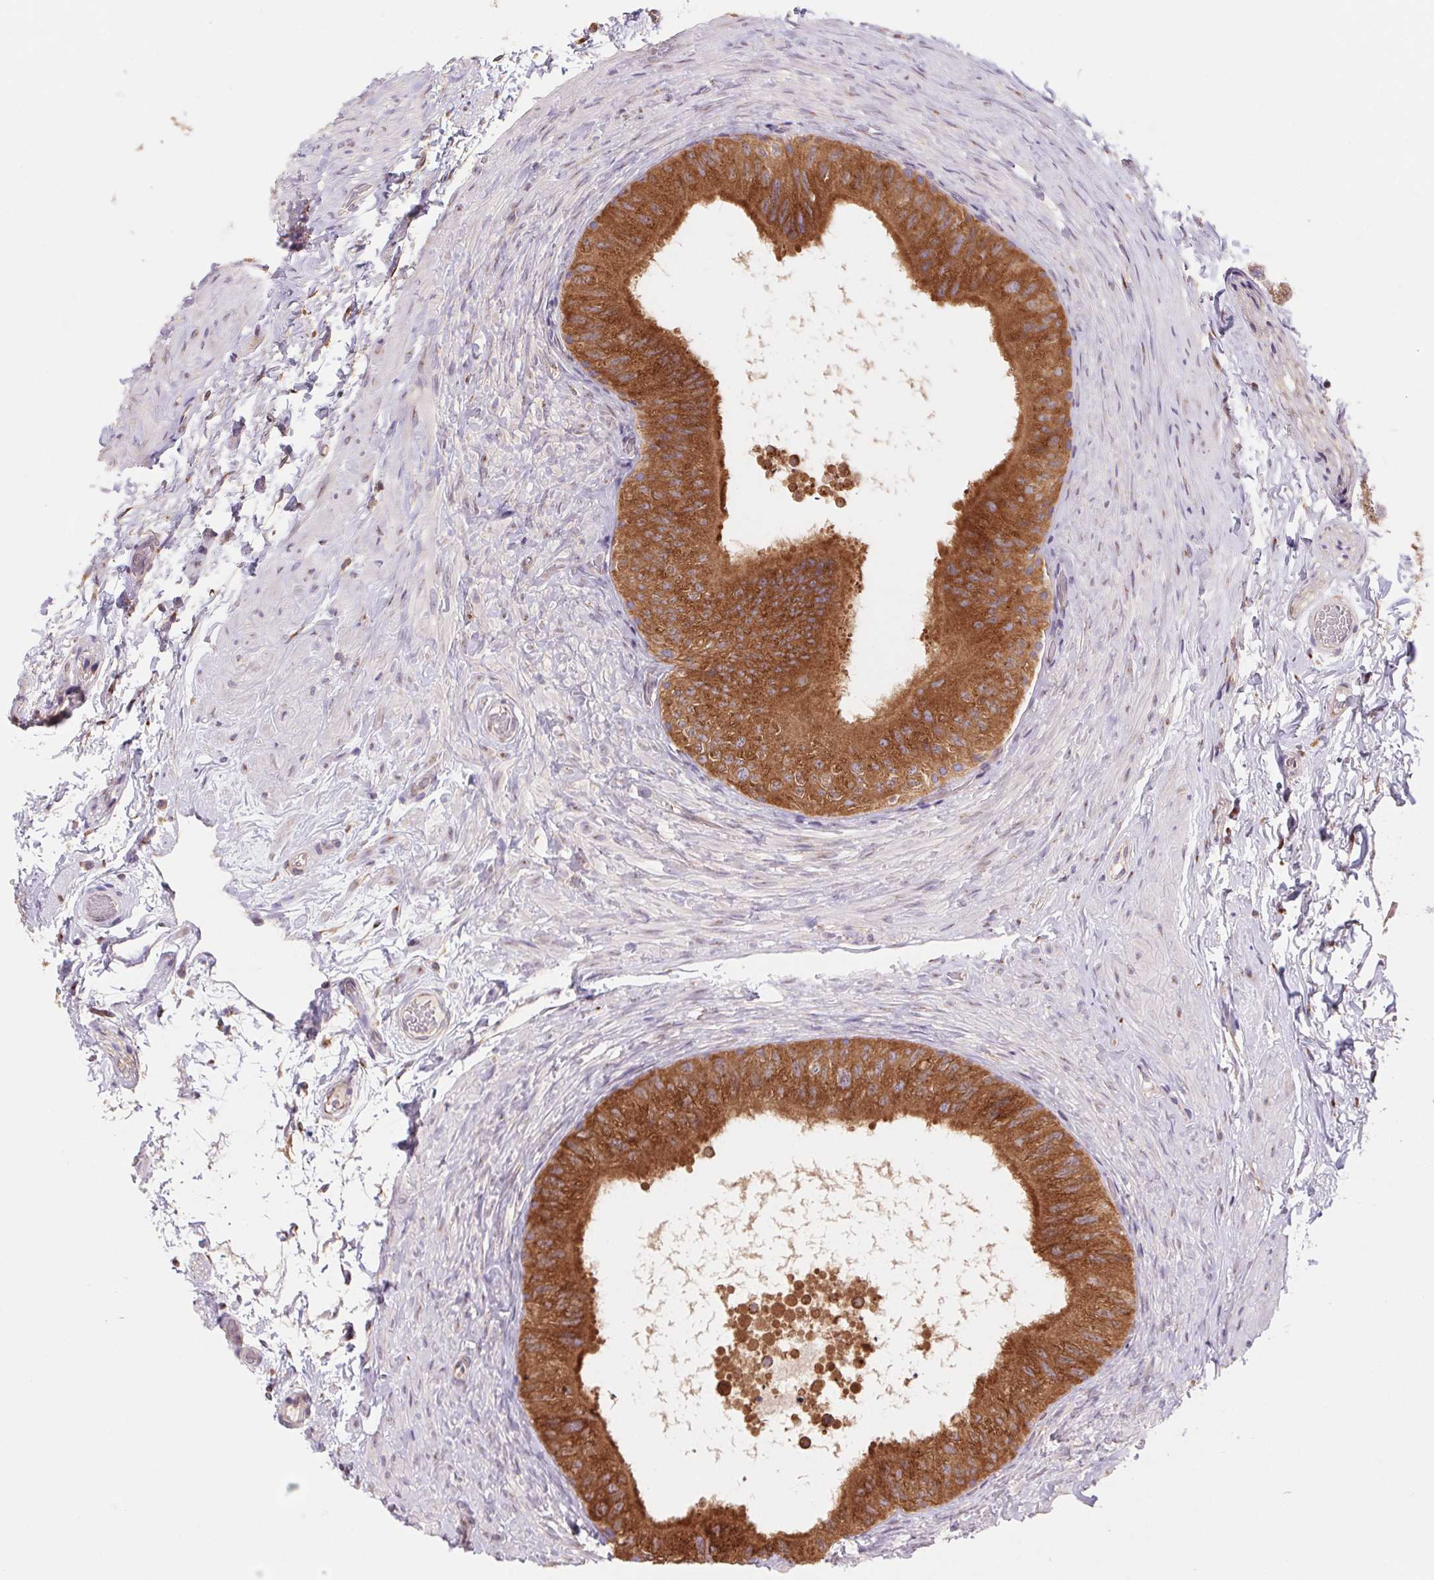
{"staining": {"intensity": "strong", "quantity": ">75%", "location": "cytoplasmic/membranous"}, "tissue": "epididymis", "cell_type": "Glandular cells", "image_type": "normal", "snomed": [{"axis": "morphology", "description": "Normal tissue, NOS"}, {"axis": "topography", "description": "Epididymis, spermatic cord, NOS"}, {"axis": "topography", "description": "Epididymis"}], "caption": "Protein expression analysis of unremarkable epididymis exhibits strong cytoplasmic/membranous expression in approximately >75% of glandular cells. The protein is shown in brown color, while the nuclei are stained blue.", "gene": "RAB1A", "patient": {"sex": "male", "age": 31}}